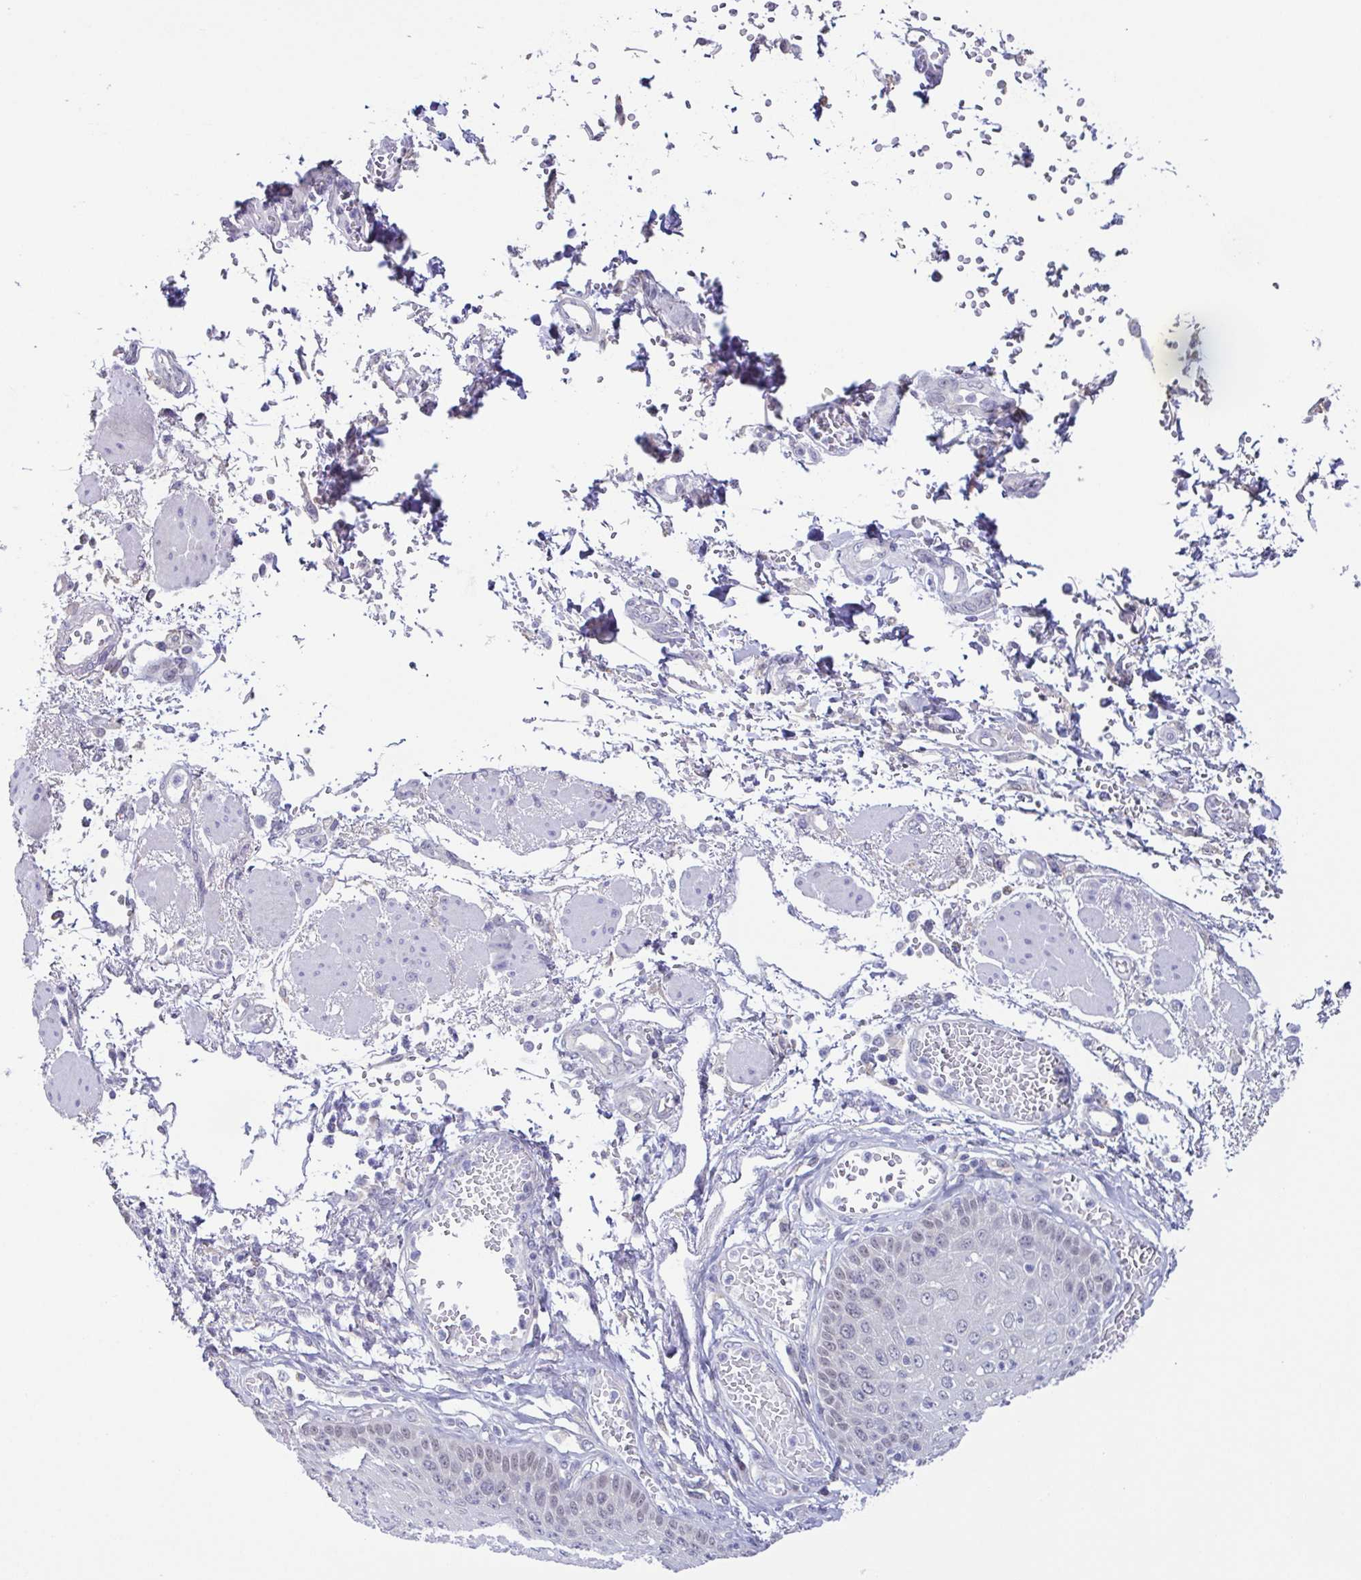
{"staining": {"intensity": "weak", "quantity": "25%-75%", "location": "nuclear"}, "tissue": "esophagus", "cell_type": "Squamous epithelial cells", "image_type": "normal", "snomed": [{"axis": "morphology", "description": "Normal tissue, NOS"}, {"axis": "morphology", "description": "Adenocarcinoma, NOS"}, {"axis": "topography", "description": "Esophagus"}], "caption": "This photomicrograph exhibits benign esophagus stained with immunohistochemistry to label a protein in brown. The nuclear of squamous epithelial cells show weak positivity for the protein. Nuclei are counter-stained blue.", "gene": "UBE2Q1", "patient": {"sex": "male", "age": 81}}